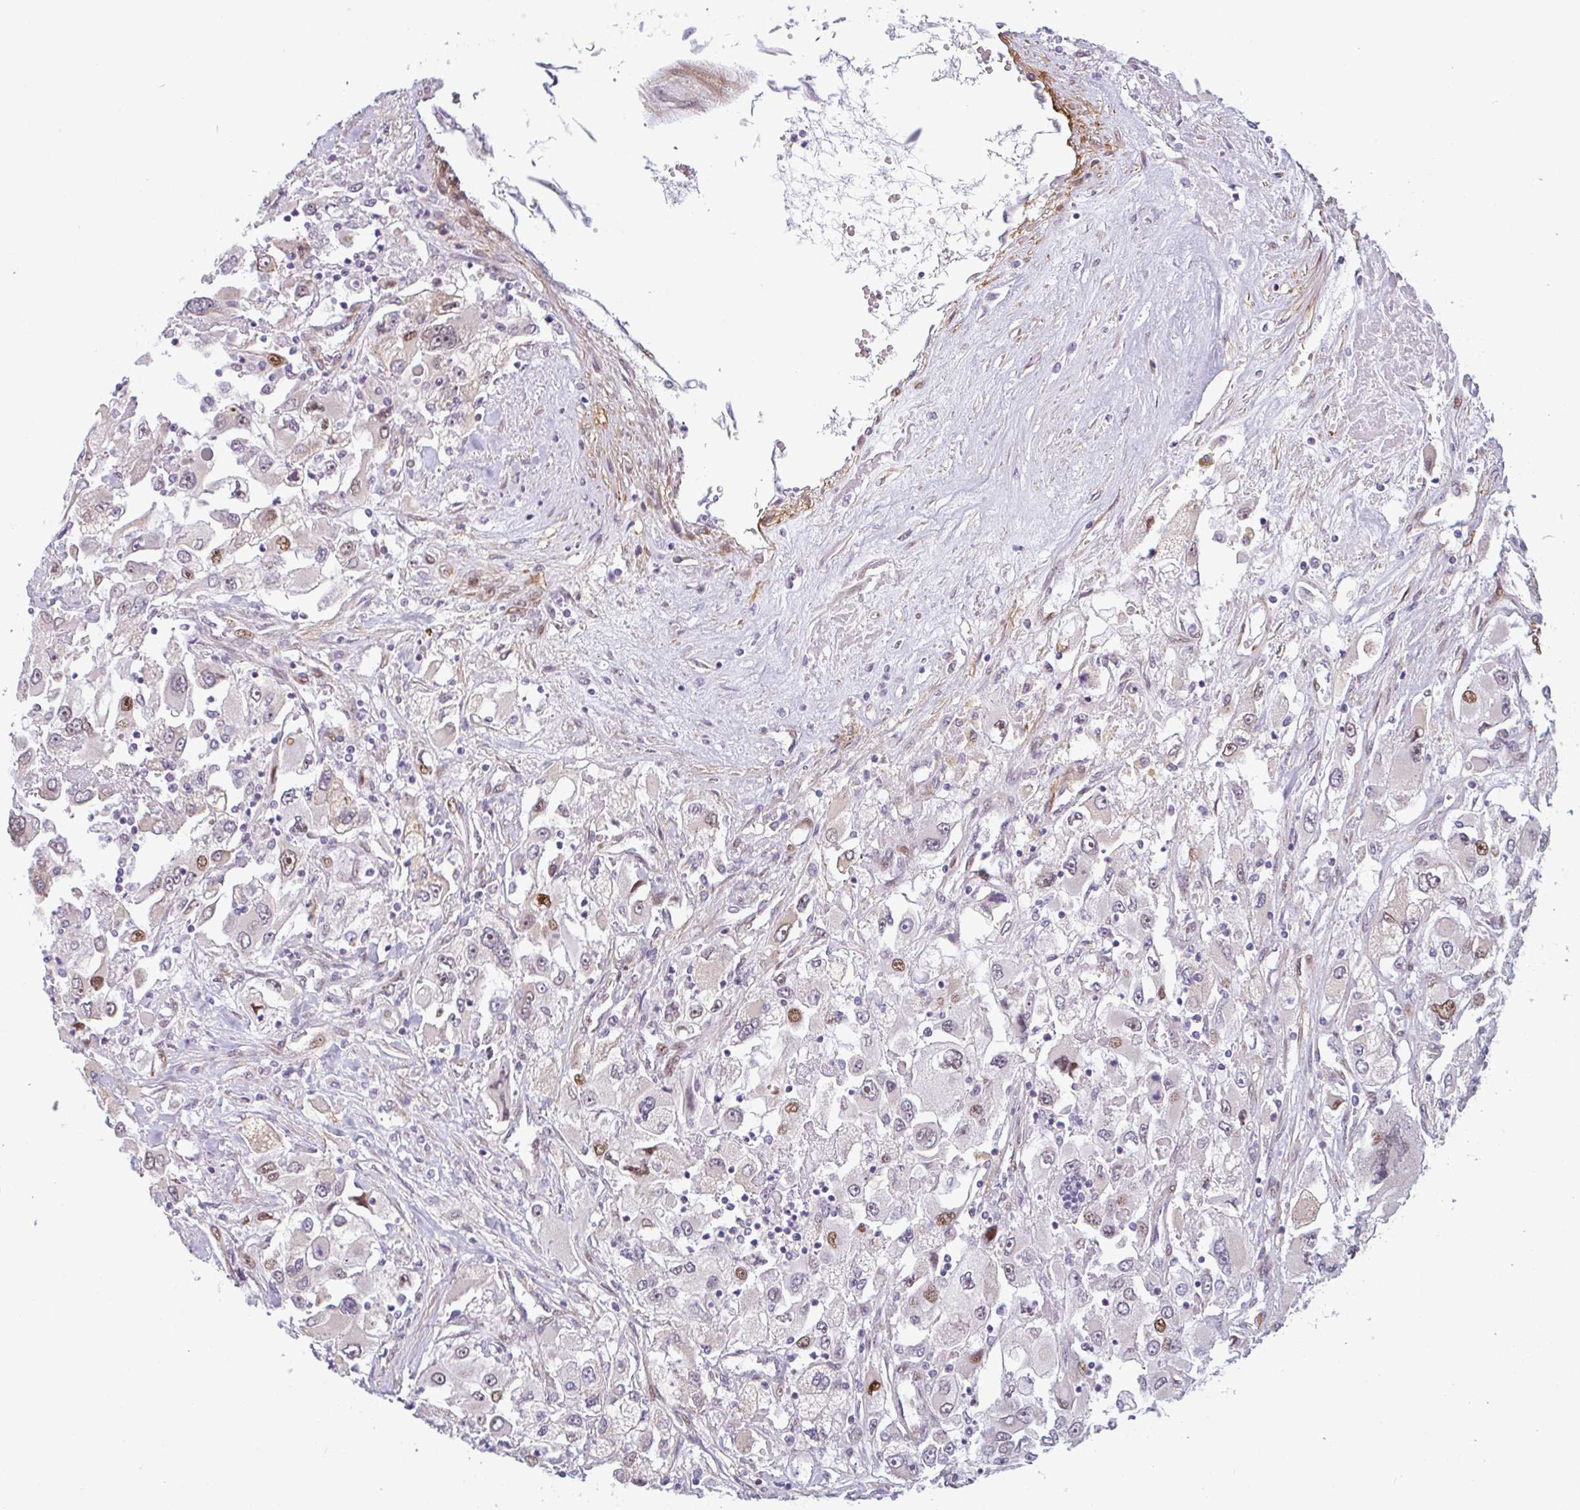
{"staining": {"intensity": "moderate", "quantity": "<25%", "location": "nuclear"}, "tissue": "renal cancer", "cell_type": "Tumor cells", "image_type": "cancer", "snomed": [{"axis": "morphology", "description": "Adenocarcinoma, NOS"}, {"axis": "topography", "description": "Kidney"}], "caption": "Protein staining of renal cancer (adenocarcinoma) tissue shows moderate nuclear positivity in about <25% of tumor cells. The staining is performed using DAB brown chromogen to label protein expression. The nuclei are counter-stained blue using hematoxylin.", "gene": "TMEM119", "patient": {"sex": "female", "age": 52}}